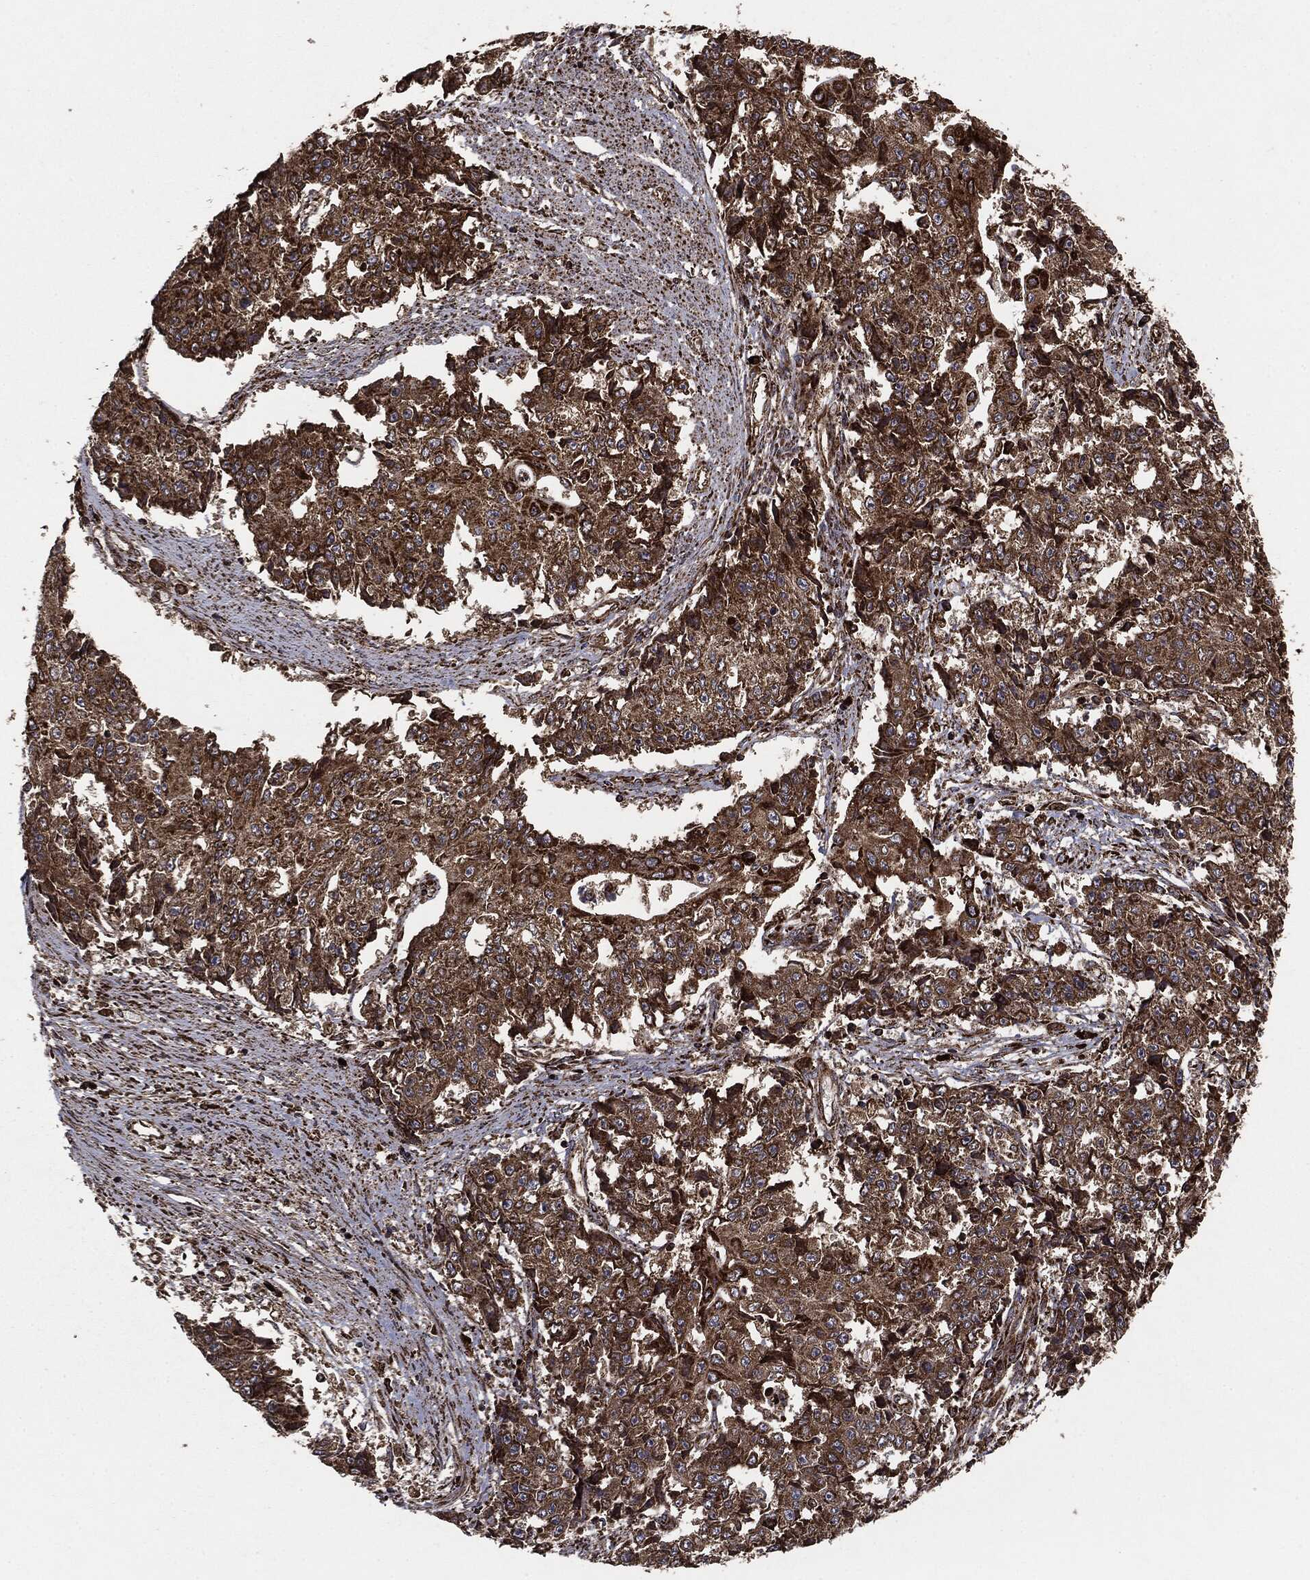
{"staining": {"intensity": "strong", "quantity": ">75%", "location": "cytoplasmic/membranous"}, "tissue": "ovarian cancer", "cell_type": "Tumor cells", "image_type": "cancer", "snomed": [{"axis": "morphology", "description": "Carcinoma, endometroid"}, {"axis": "topography", "description": "Ovary"}], "caption": "Immunohistochemistry (IHC) (DAB) staining of endometroid carcinoma (ovarian) demonstrates strong cytoplasmic/membranous protein staining in about >75% of tumor cells. Immunohistochemistry (IHC) stains the protein of interest in brown and the nuclei are stained blue.", "gene": "MAP2K1", "patient": {"sex": "female", "age": 42}}